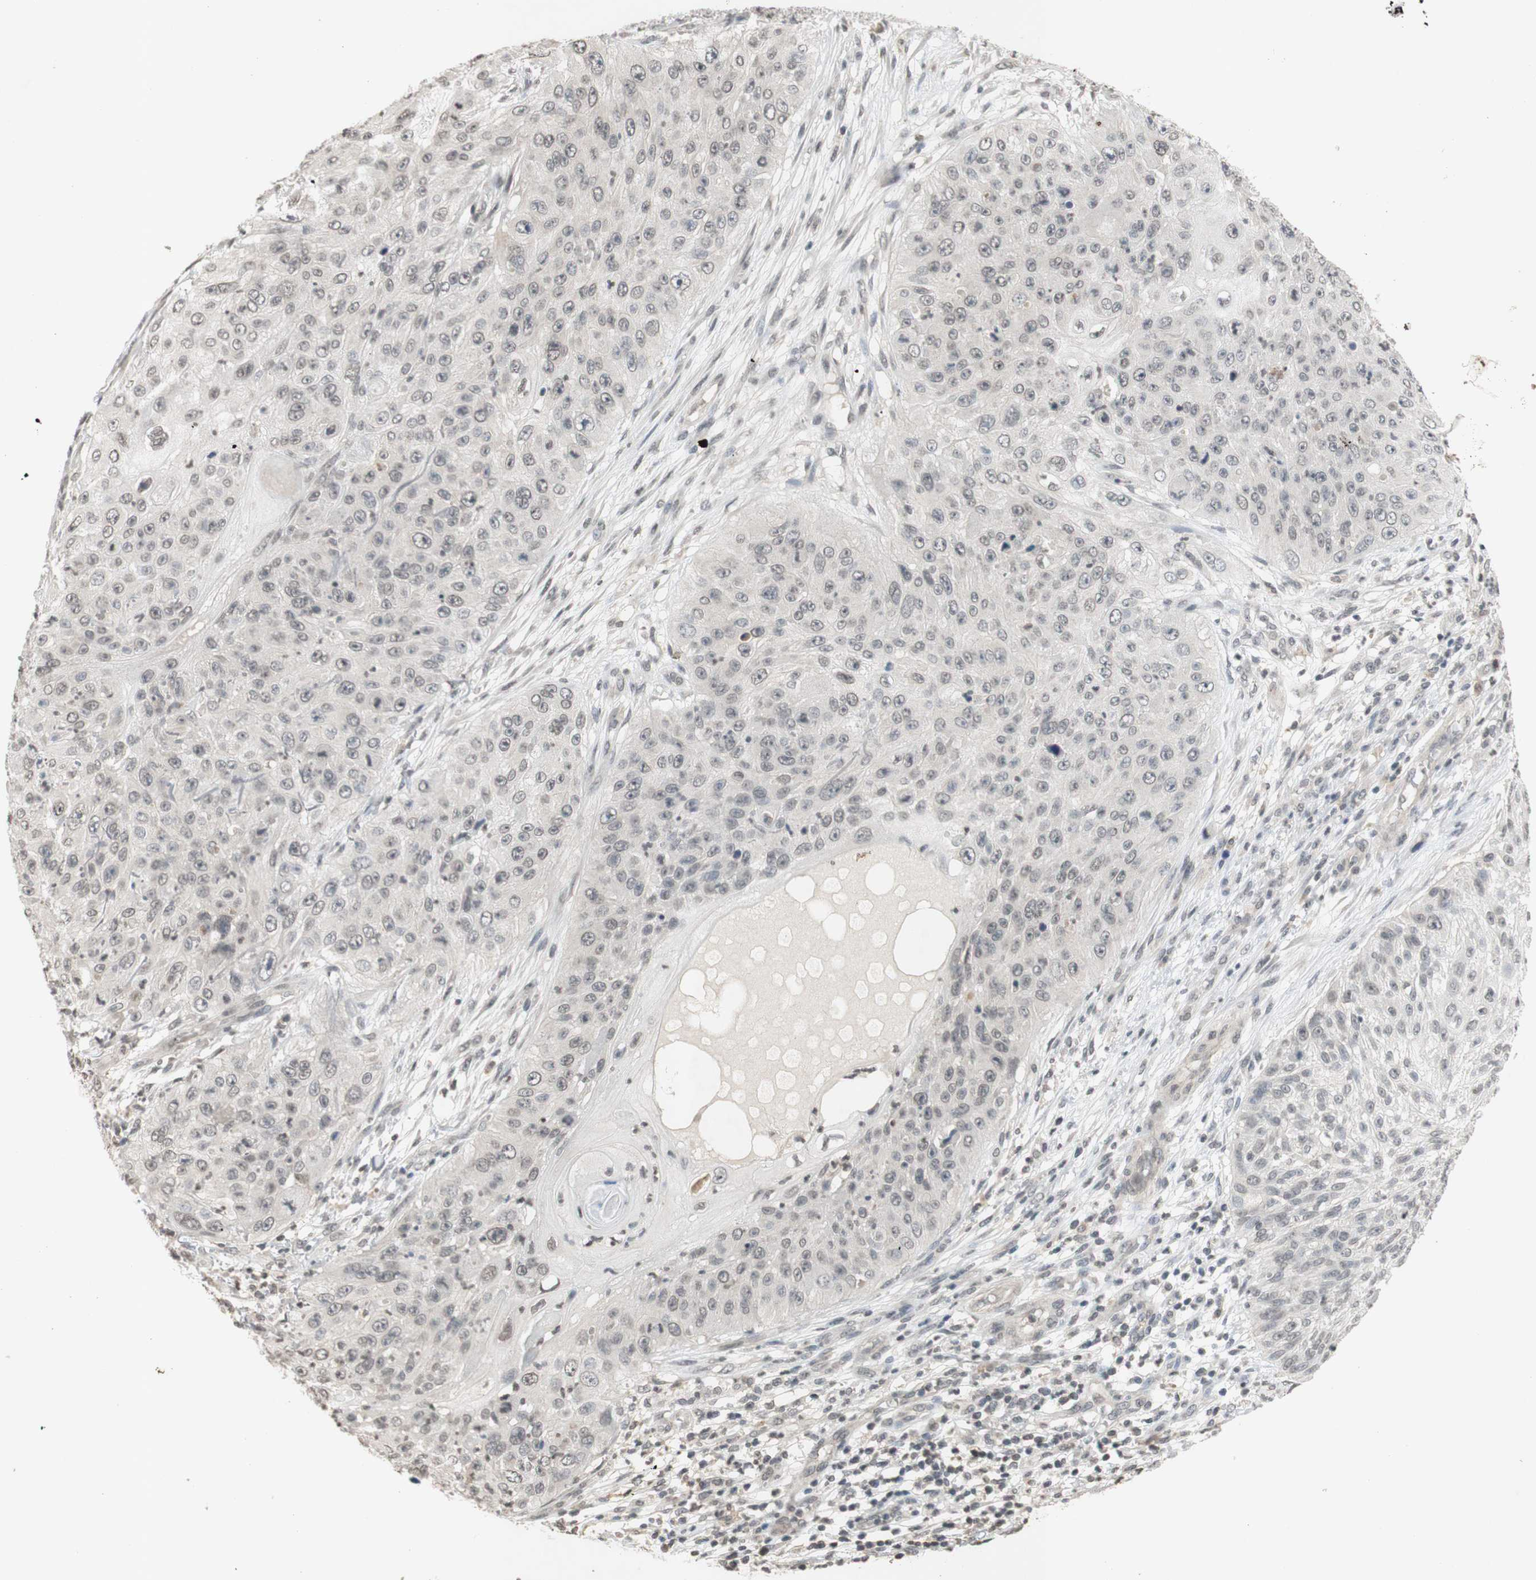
{"staining": {"intensity": "negative", "quantity": "none", "location": "none"}, "tissue": "skin cancer", "cell_type": "Tumor cells", "image_type": "cancer", "snomed": [{"axis": "morphology", "description": "Squamous cell carcinoma, NOS"}, {"axis": "topography", "description": "Skin"}], "caption": "Tumor cells are negative for protein expression in human squamous cell carcinoma (skin).", "gene": "GLI1", "patient": {"sex": "female", "age": 80}}